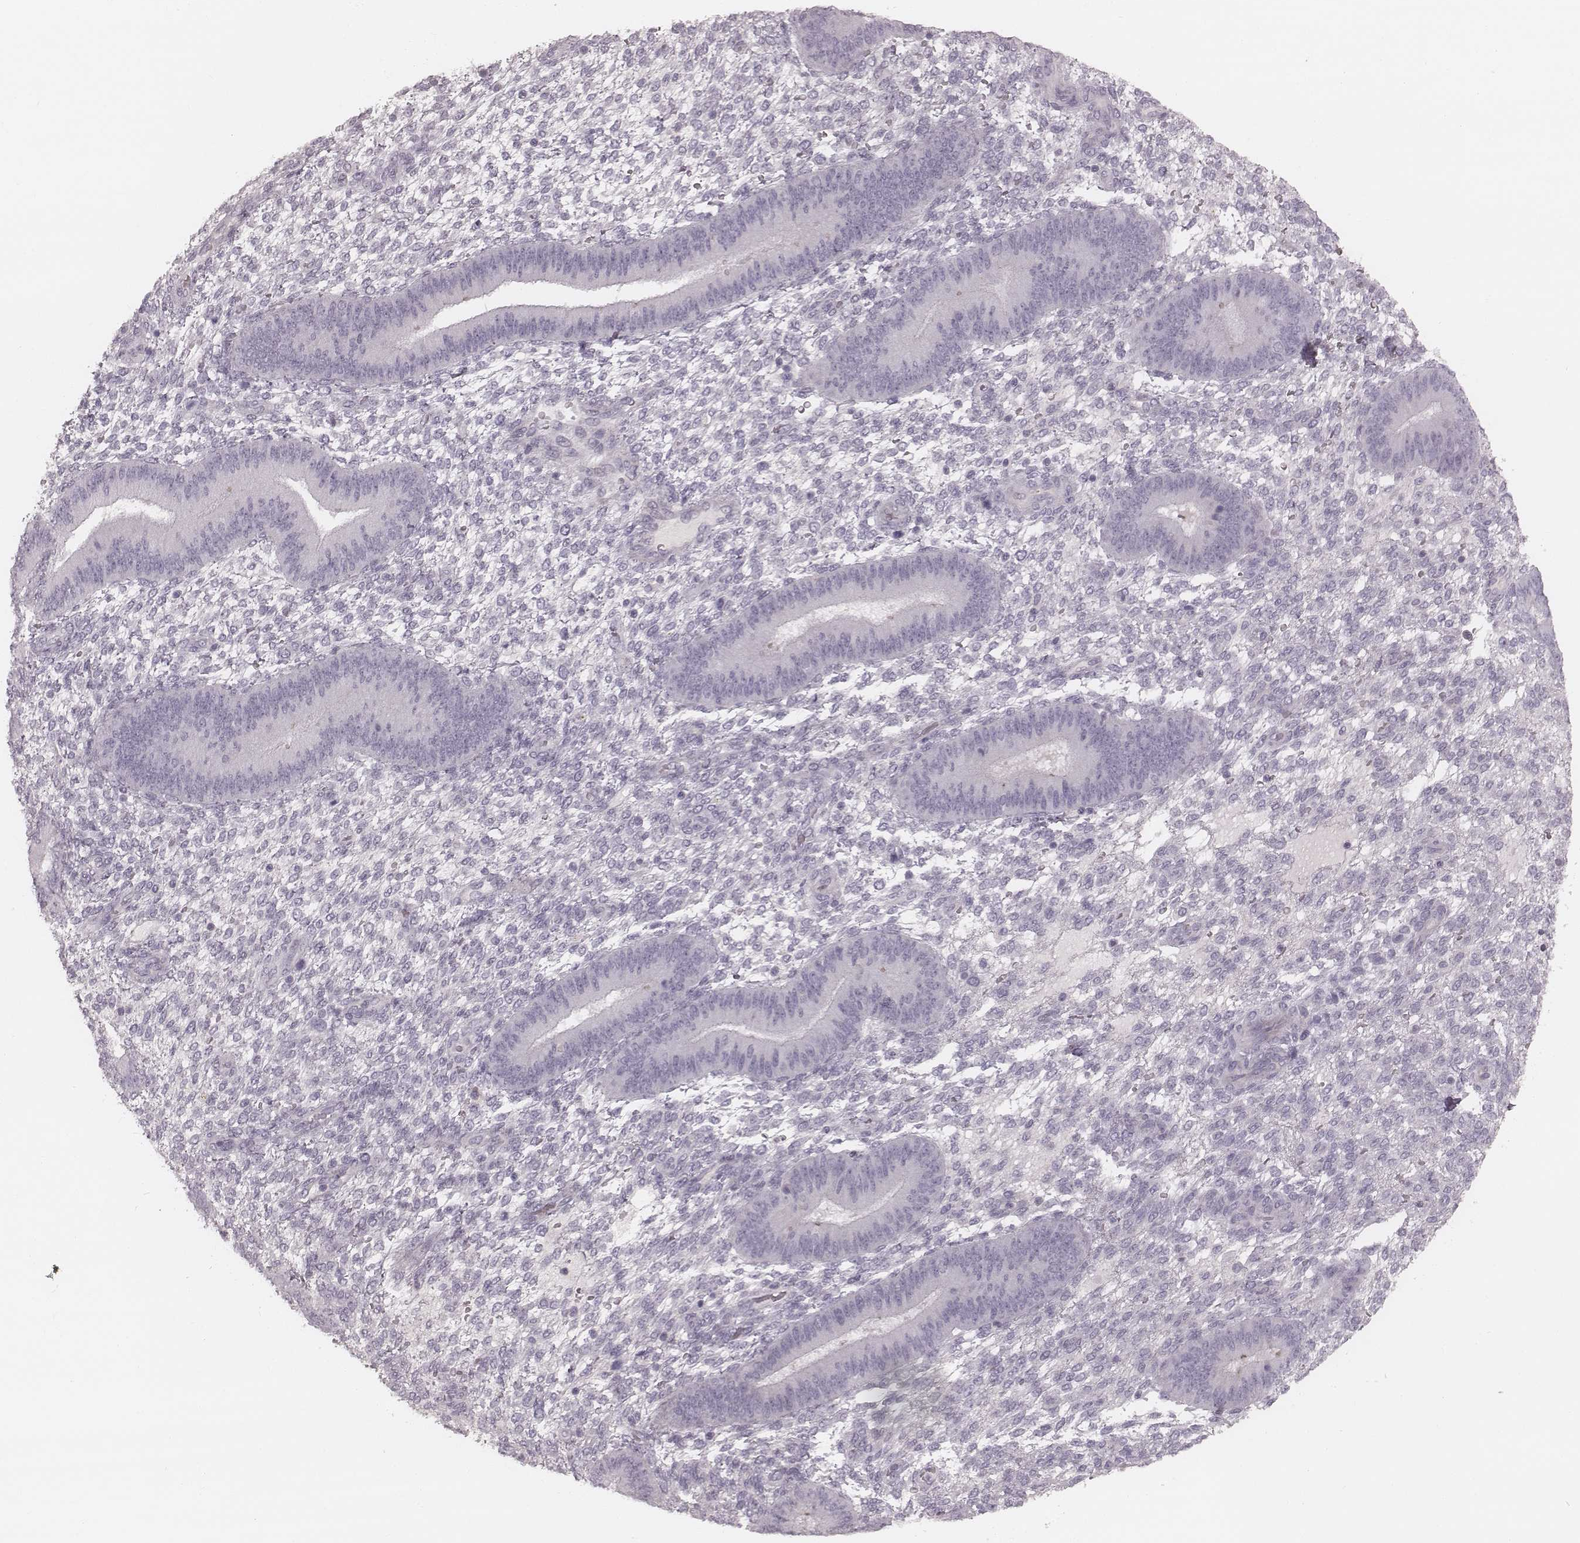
{"staining": {"intensity": "negative", "quantity": "none", "location": "none"}, "tissue": "endometrium", "cell_type": "Cells in endometrial stroma", "image_type": "normal", "snomed": [{"axis": "morphology", "description": "Normal tissue, NOS"}, {"axis": "topography", "description": "Endometrium"}], "caption": "Immunohistochemistry (IHC) micrograph of normal endometrium: endometrium stained with DAB displays no significant protein expression in cells in endometrial stroma.", "gene": "S100Z", "patient": {"sex": "female", "age": 39}}